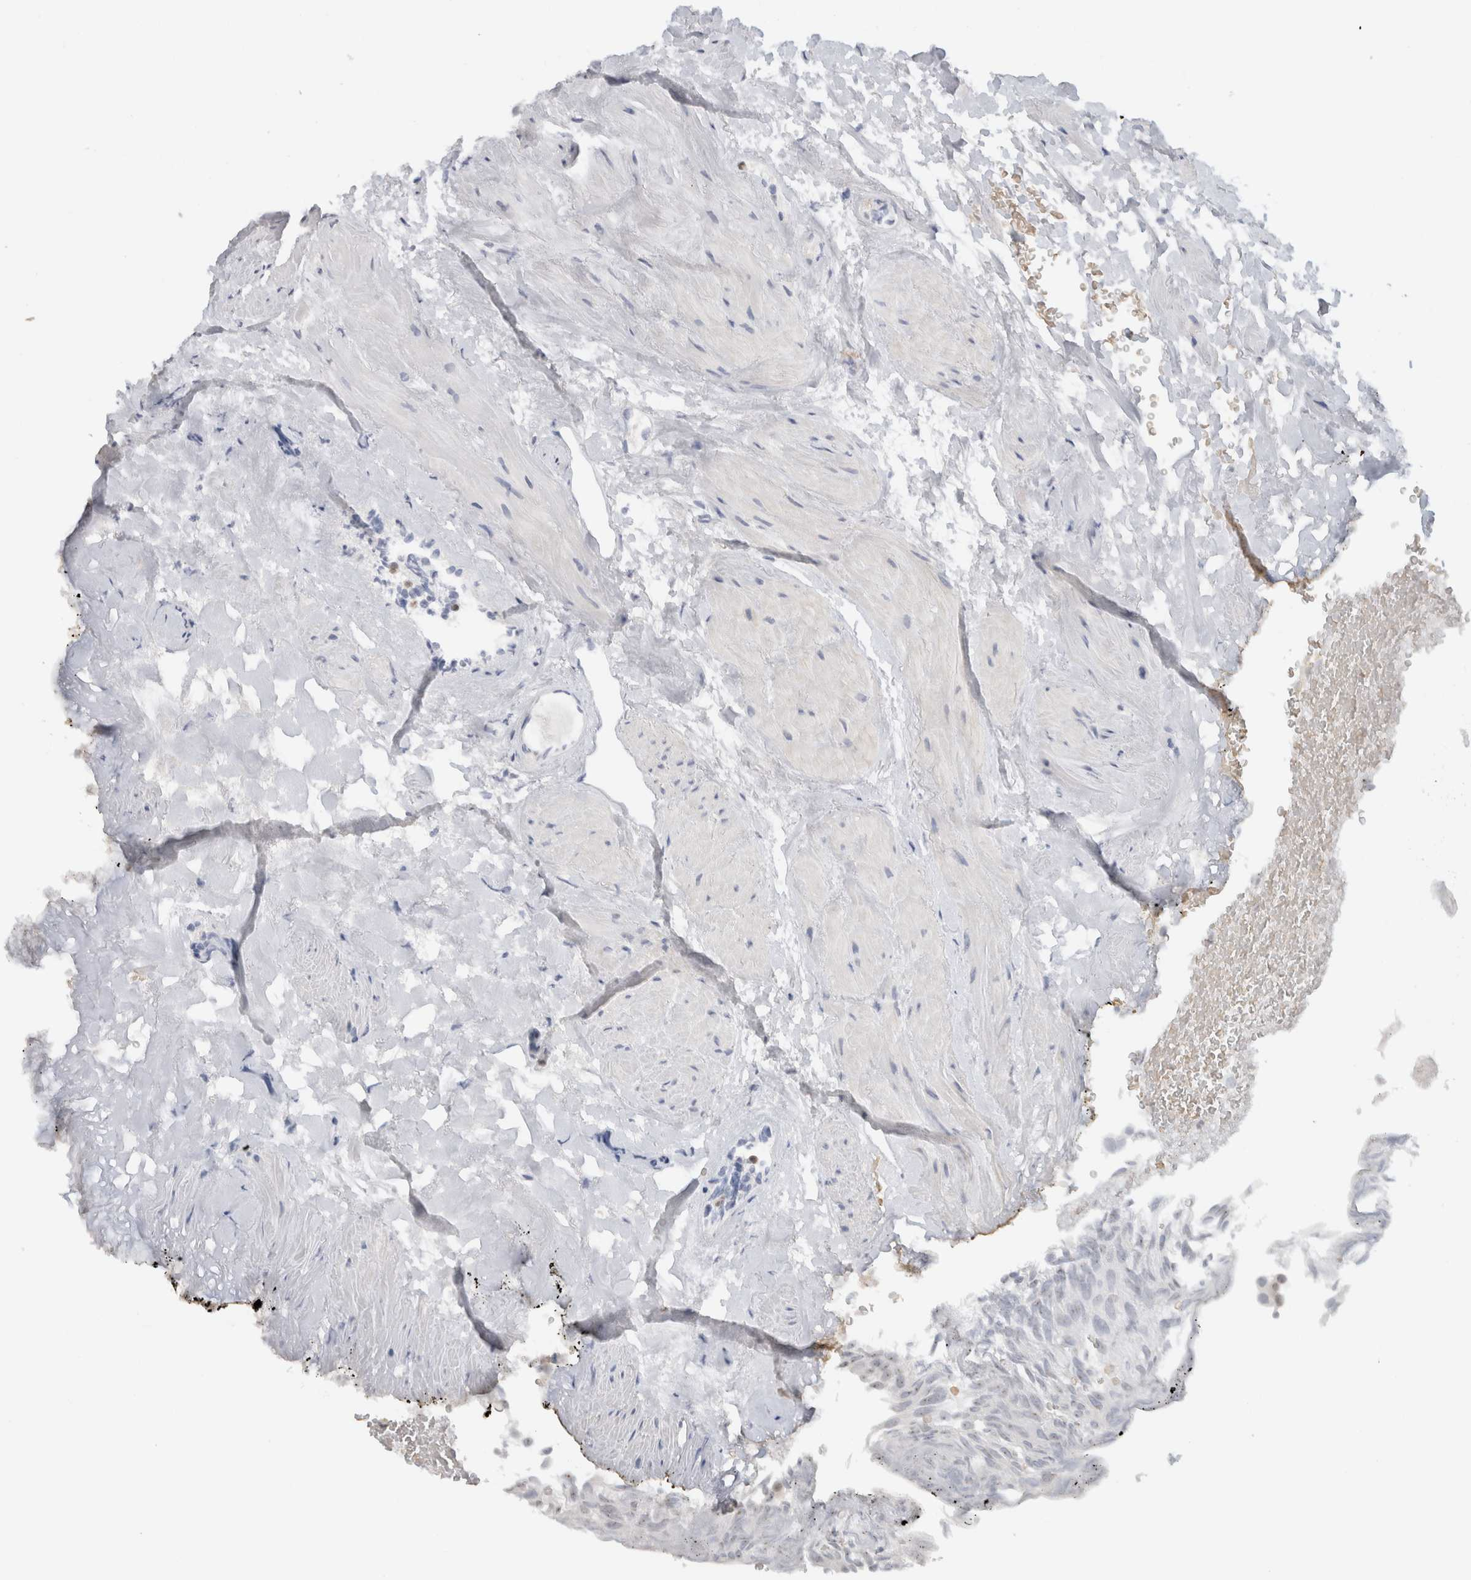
{"staining": {"intensity": "negative", "quantity": "none", "location": "none"}, "tissue": "urothelial cancer", "cell_type": "Tumor cells", "image_type": "cancer", "snomed": [{"axis": "morphology", "description": "Urothelial carcinoma, Low grade"}, {"axis": "topography", "description": "Urinary bladder"}], "caption": "DAB (3,3'-diaminobenzidine) immunohistochemical staining of human urothelial carcinoma (low-grade) shows no significant expression in tumor cells. Nuclei are stained in blue.", "gene": "FMR1NB", "patient": {"sex": "male", "age": 78}}